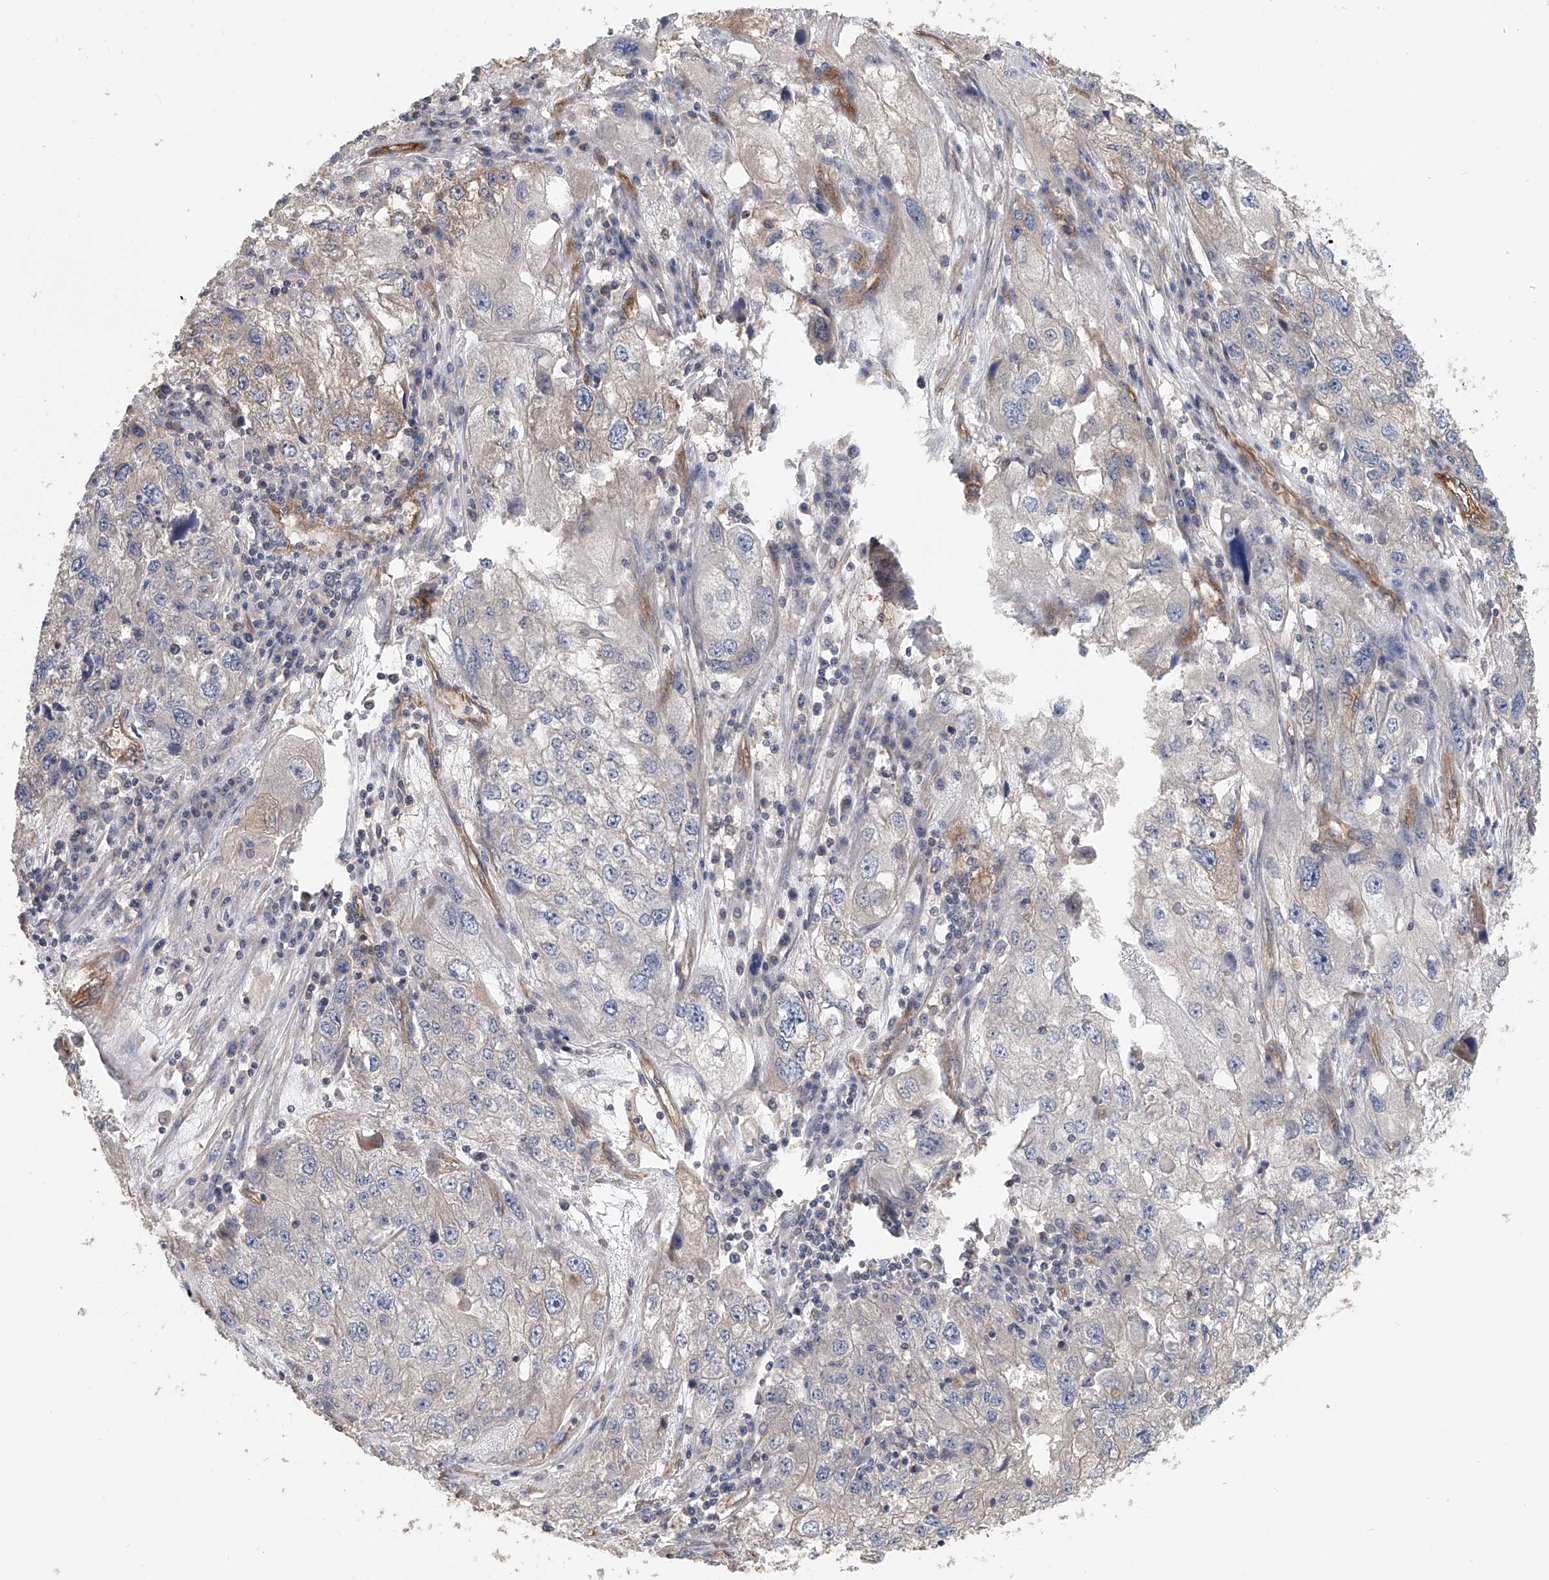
{"staining": {"intensity": "negative", "quantity": "none", "location": "none"}, "tissue": "endometrial cancer", "cell_type": "Tumor cells", "image_type": "cancer", "snomed": [{"axis": "morphology", "description": "Adenocarcinoma, NOS"}, {"axis": "topography", "description": "Endometrium"}], "caption": "An image of human endometrial adenocarcinoma is negative for staining in tumor cells. (DAB immunohistochemistry with hematoxylin counter stain).", "gene": "FRYL", "patient": {"sex": "female", "age": 49}}